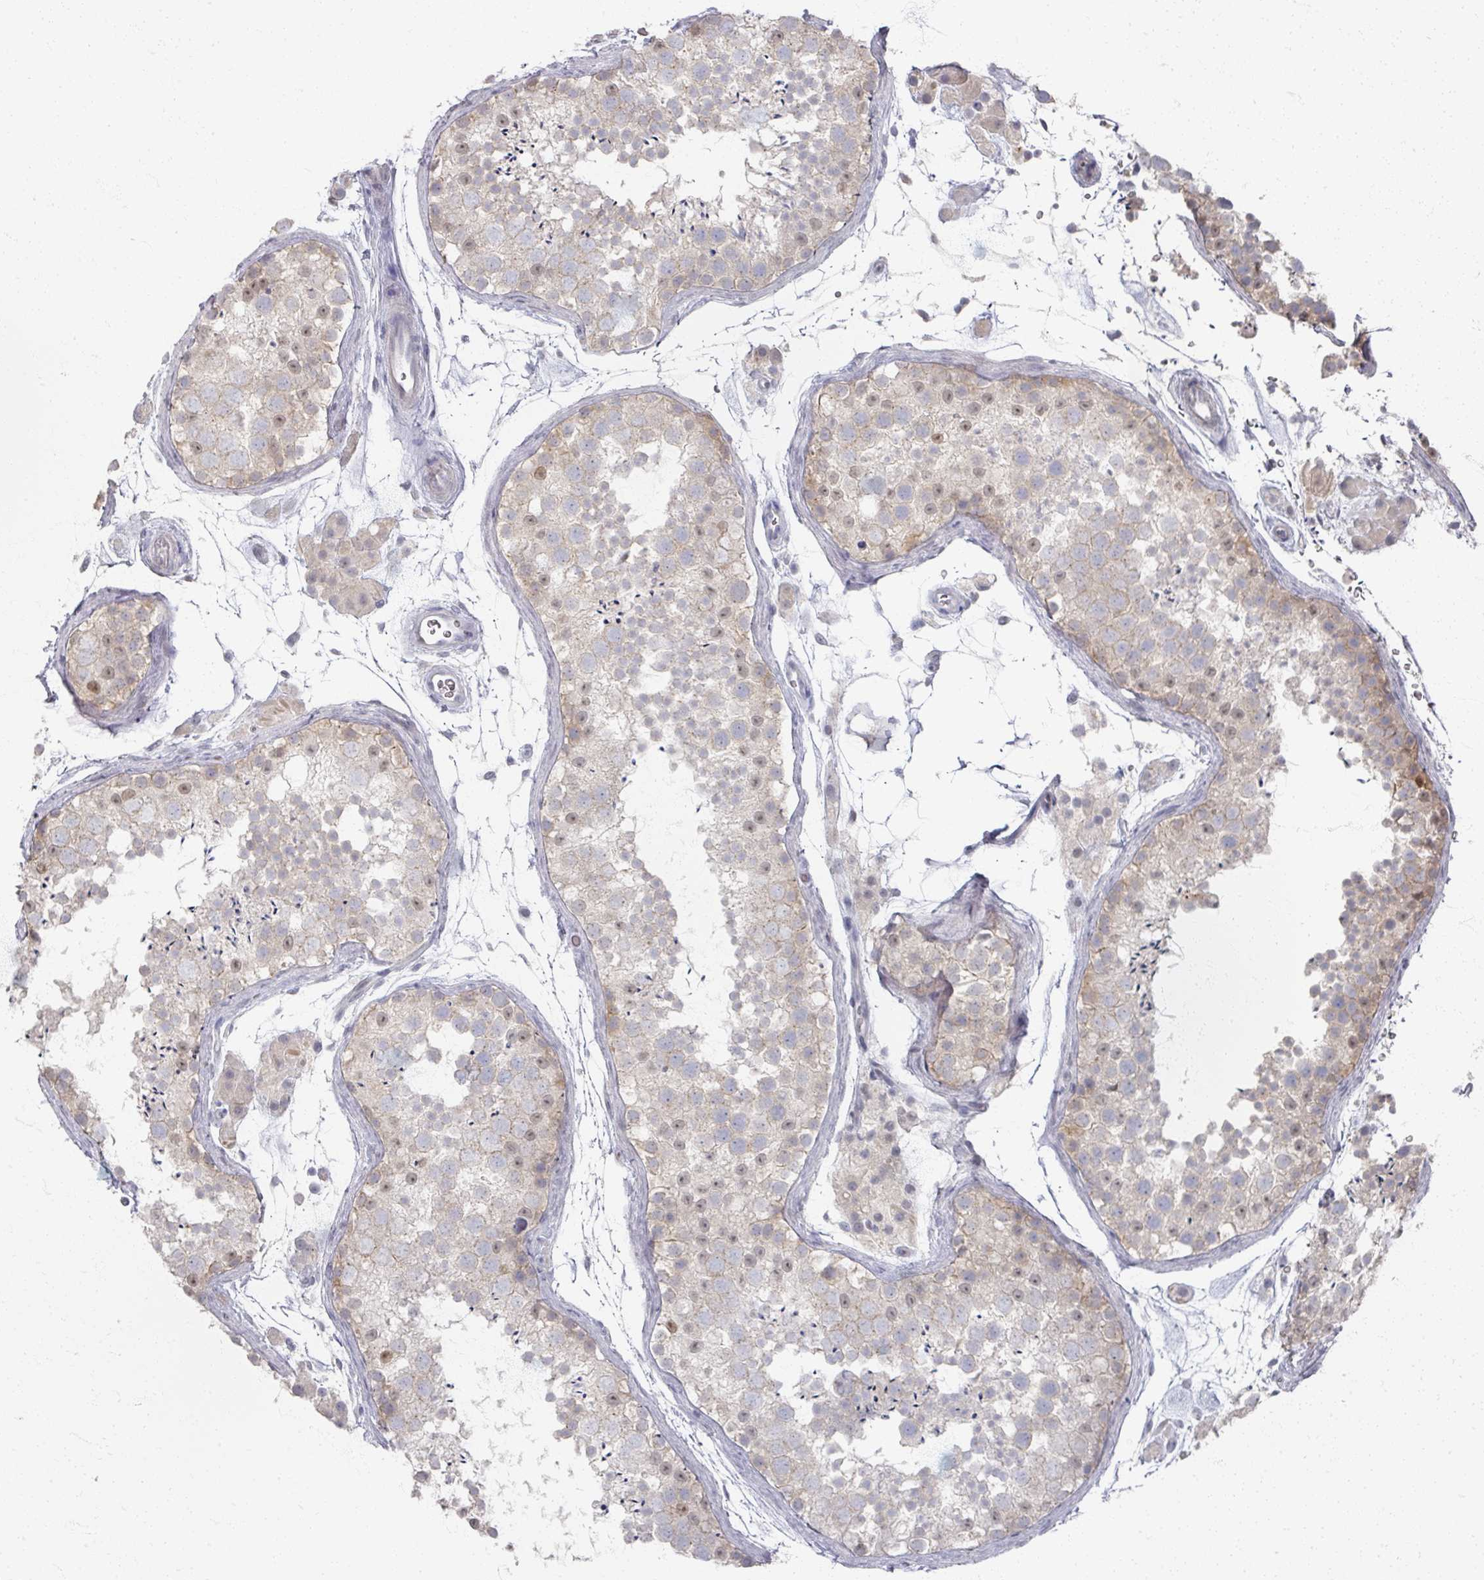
{"staining": {"intensity": "moderate", "quantity": "<25%", "location": "nuclear"}, "tissue": "testis", "cell_type": "Cells in seminiferous ducts", "image_type": "normal", "snomed": [{"axis": "morphology", "description": "Normal tissue, NOS"}, {"axis": "topography", "description": "Testis"}], "caption": "Protein staining by immunohistochemistry (IHC) exhibits moderate nuclear expression in about <25% of cells in seminiferous ducts in normal testis.", "gene": "TTYH3", "patient": {"sex": "male", "age": 41}}